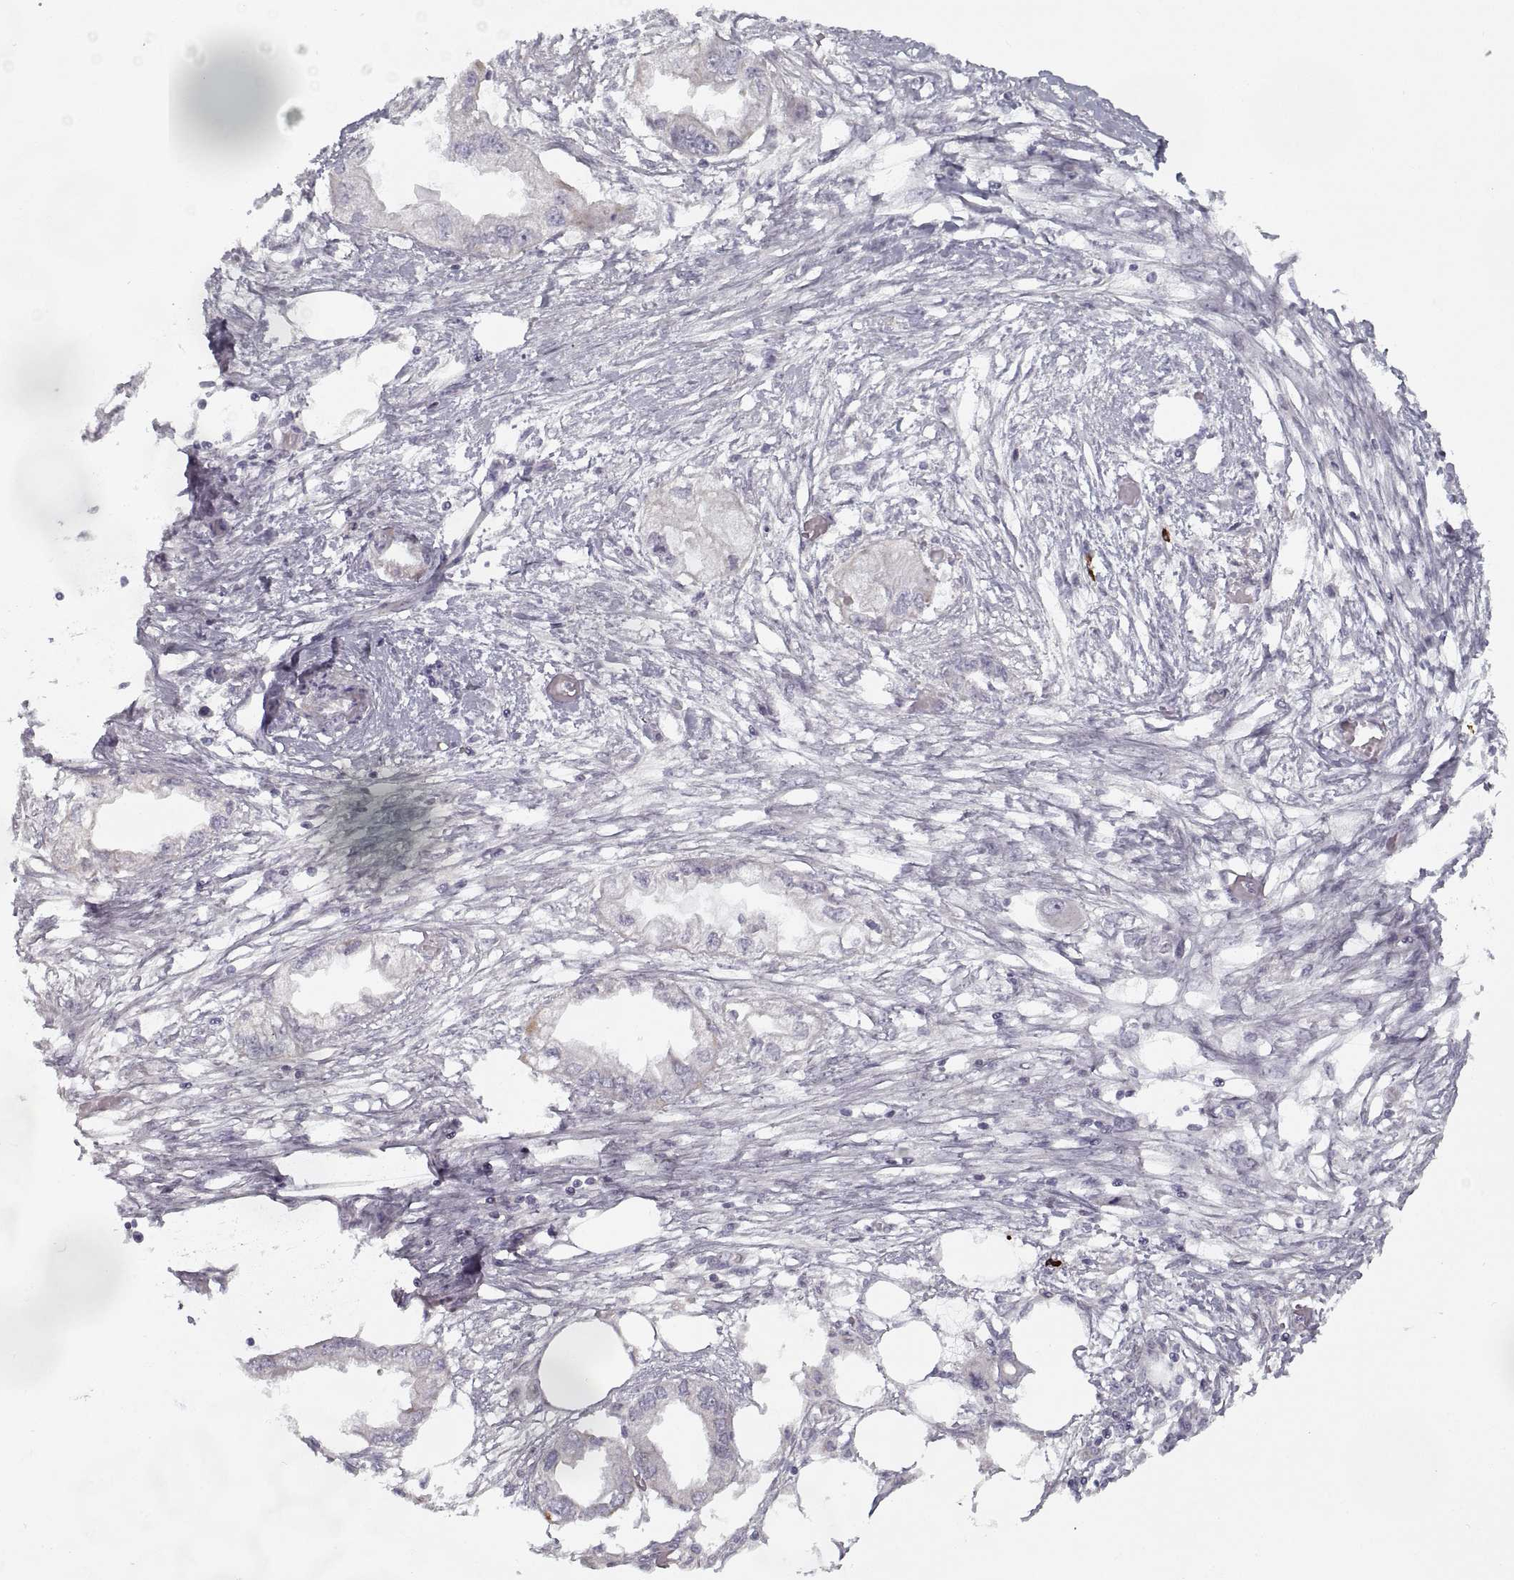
{"staining": {"intensity": "negative", "quantity": "none", "location": "none"}, "tissue": "endometrial cancer", "cell_type": "Tumor cells", "image_type": "cancer", "snomed": [{"axis": "morphology", "description": "Adenocarcinoma, NOS"}, {"axis": "morphology", "description": "Adenocarcinoma, metastatic, NOS"}, {"axis": "topography", "description": "Adipose tissue"}, {"axis": "topography", "description": "Endometrium"}], "caption": "Protein analysis of metastatic adenocarcinoma (endometrial) displays no significant positivity in tumor cells.", "gene": "GAD2", "patient": {"sex": "female", "age": 67}}